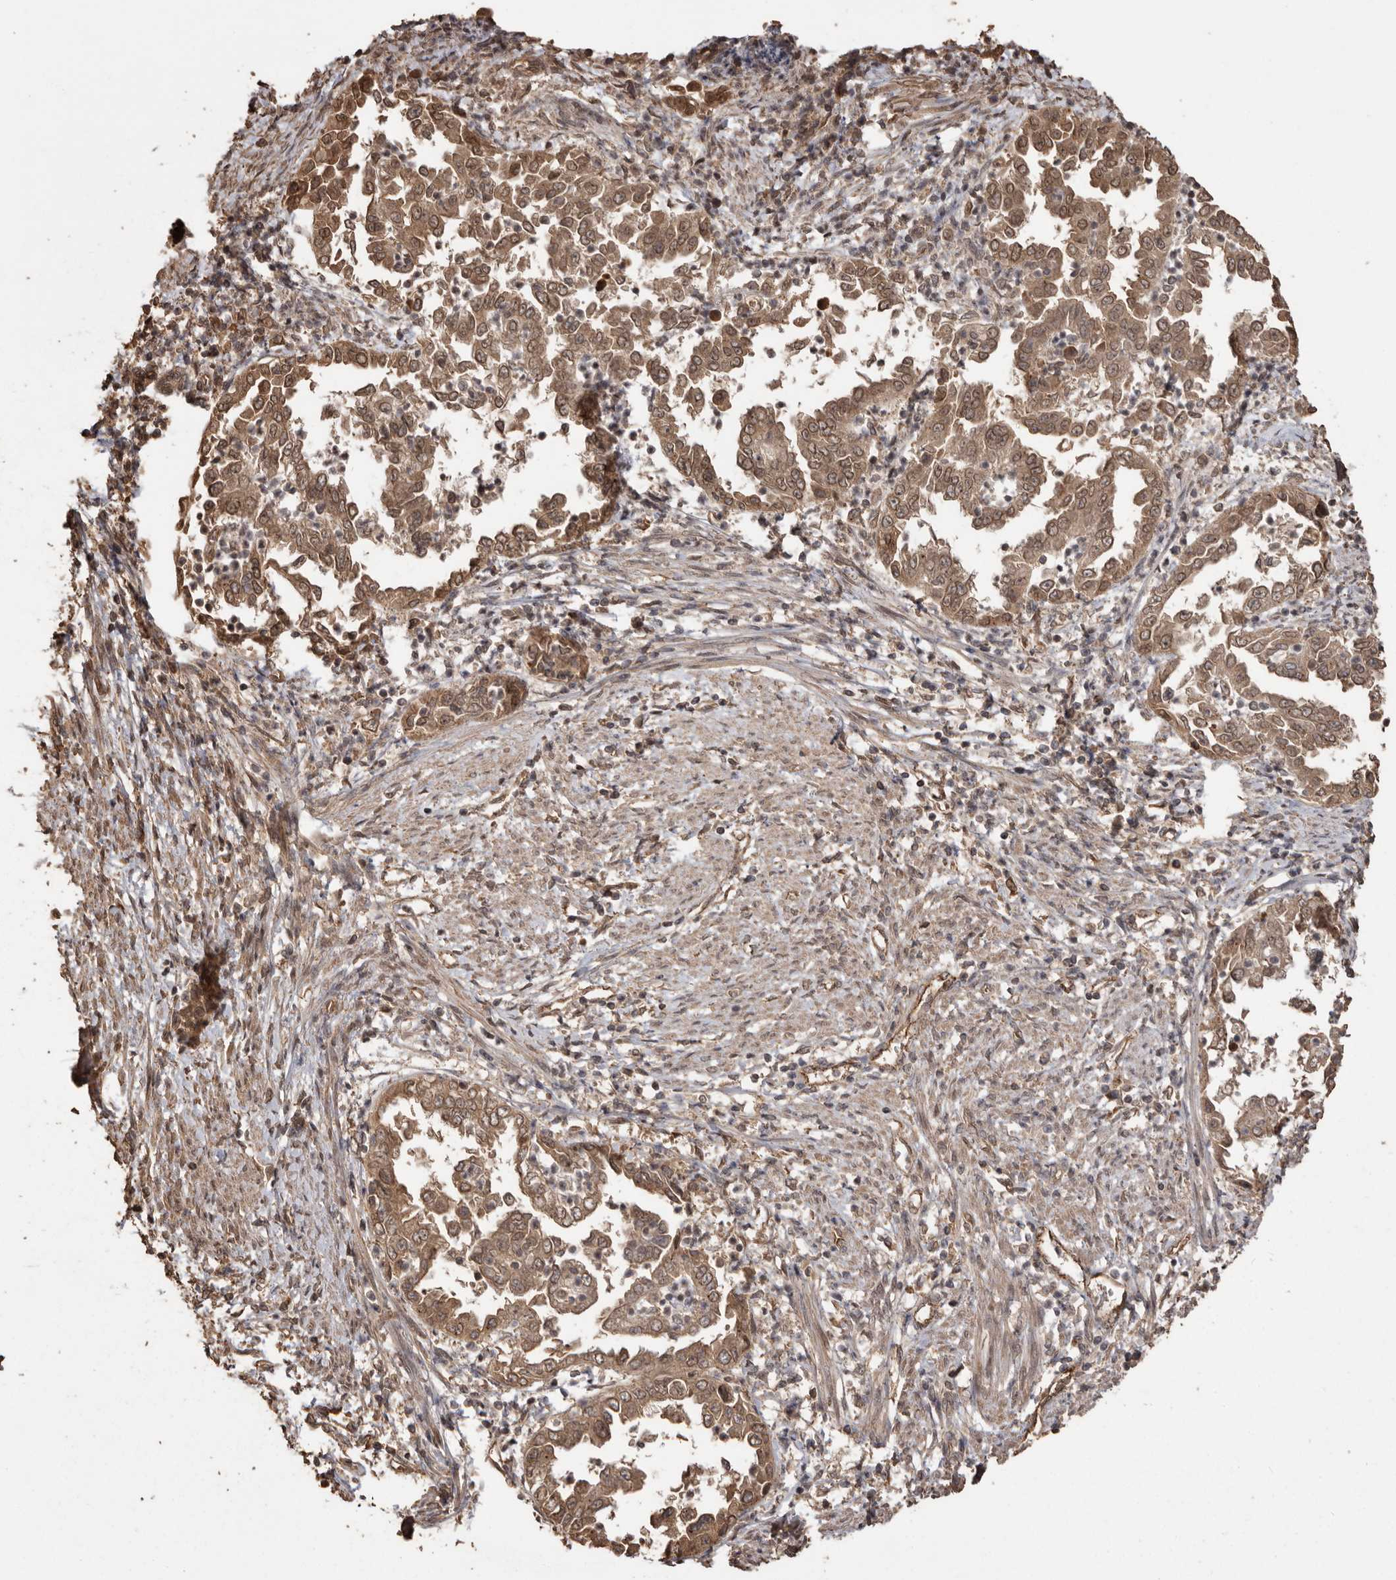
{"staining": {"intensity": "moderate", "quantity": ">75%", "location": "cytoplasmic/membranous,nuclear"}, "tissue": "endometrial cancer", "cell_type": "Tumor cells", "image_type": "cancer", "snomed": [{"axis": "morphology", "description": "Adenocarcinoma, NOS"}, {"axis": "topography", "description": "Endometrium"}], "caption": "Immunohistochemical staining of adenocarcinoma (endometrial) reveals moderate cytoplasmic/membranous and nuclear protein staining in approximately >75% of tumor cells.", "gene": "NUP43", "patient": {"sex": "female", "age": 85}}